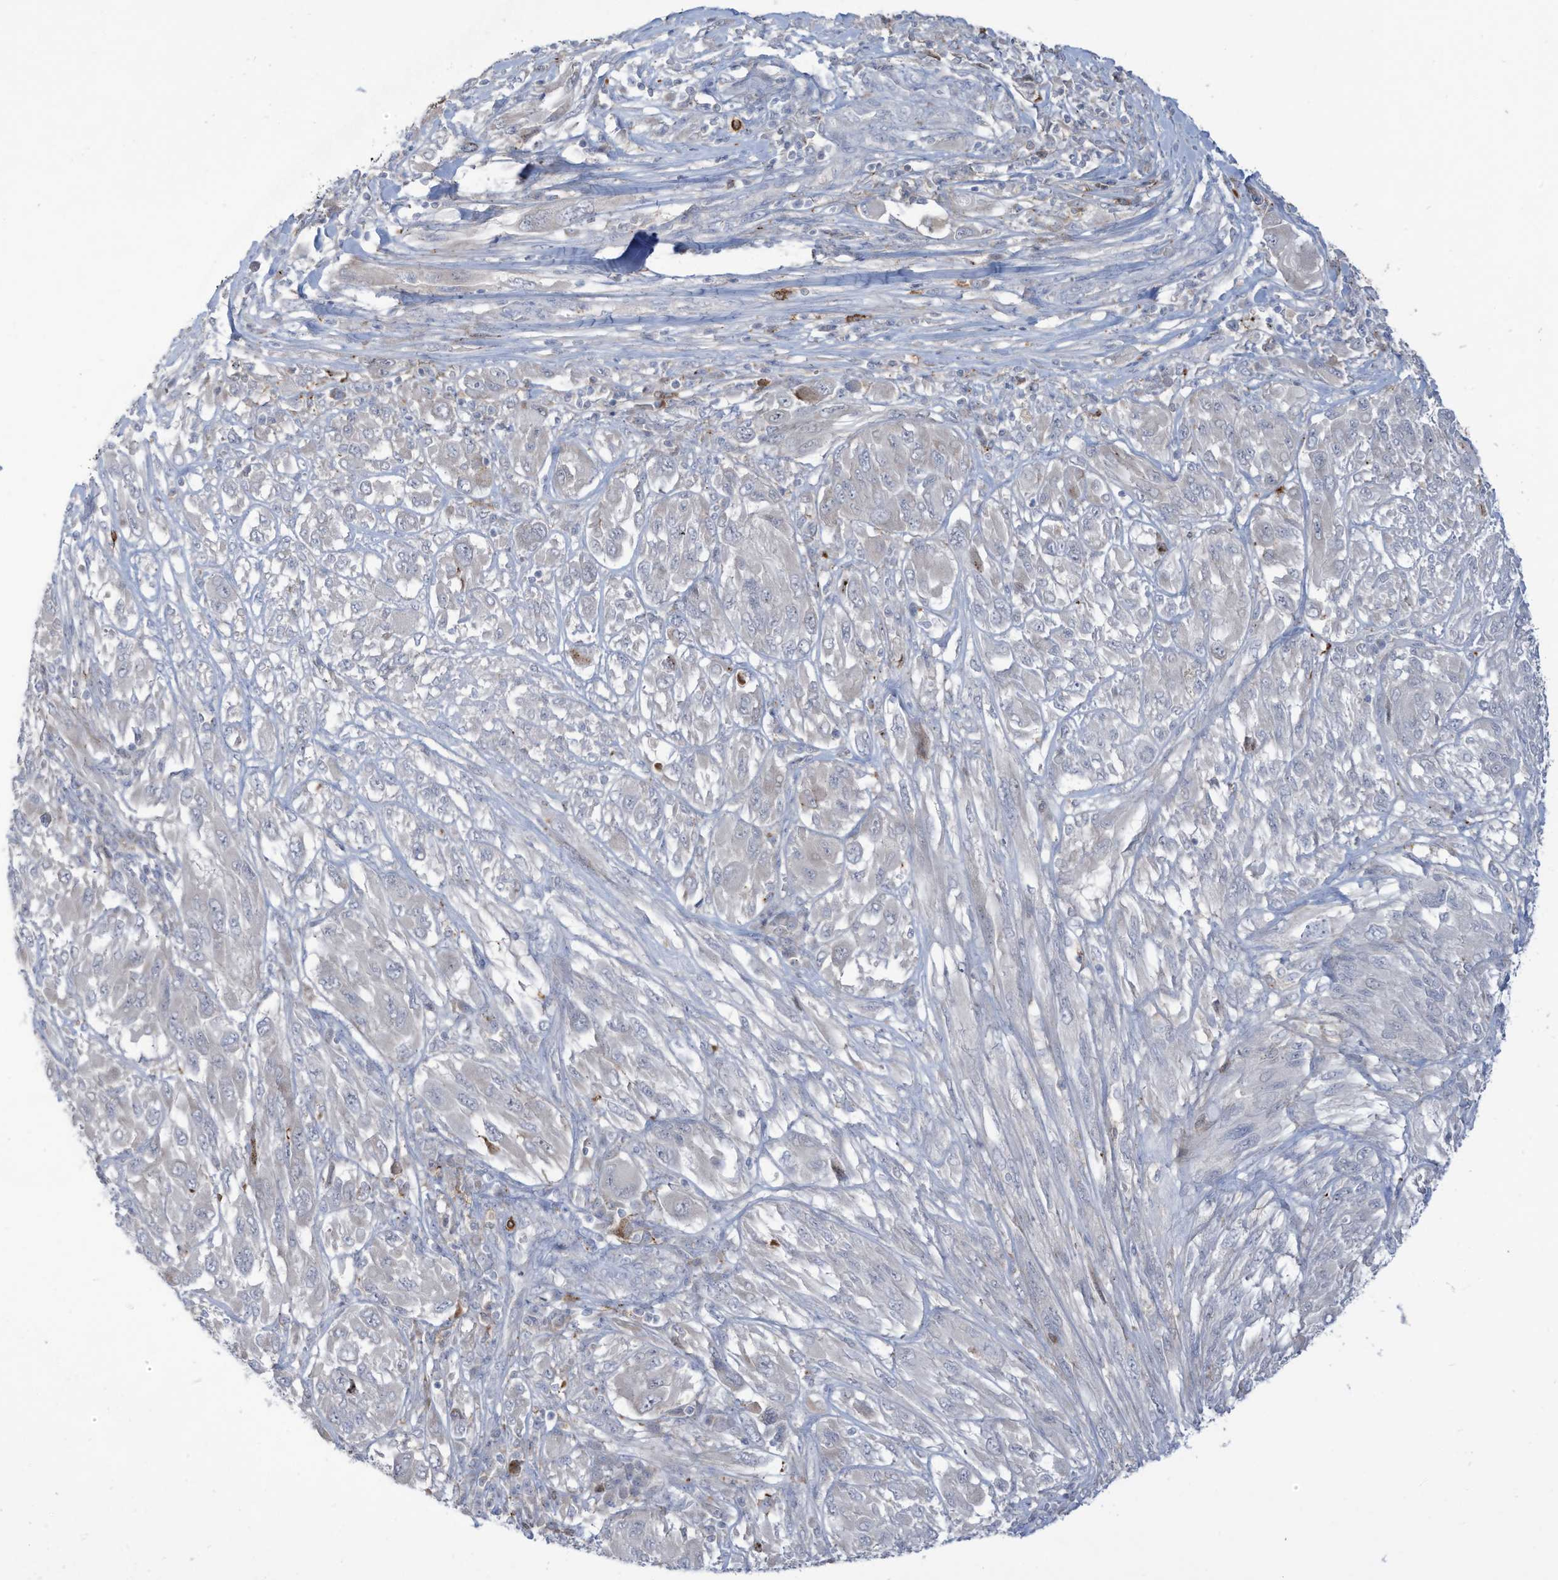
{"staining": {"intensity": "negative", "quantity": "none", "location": "none"}, "tissue": "melanoma", "cell_type": "Tumor cells", "image_type": "cancer", "snomed": [{"axis": "morphology", "description": "Malignant melanoma, NOS"}, {"axis": "topography", "description": "Skin"}], "caption": "This is an immunohistochemistry (IHC) photomicrograph of human malignant melanoma. There is no staining in tumor cells.", "gene": "NOTO", "patient": {"sex": "female", "age": 91}}